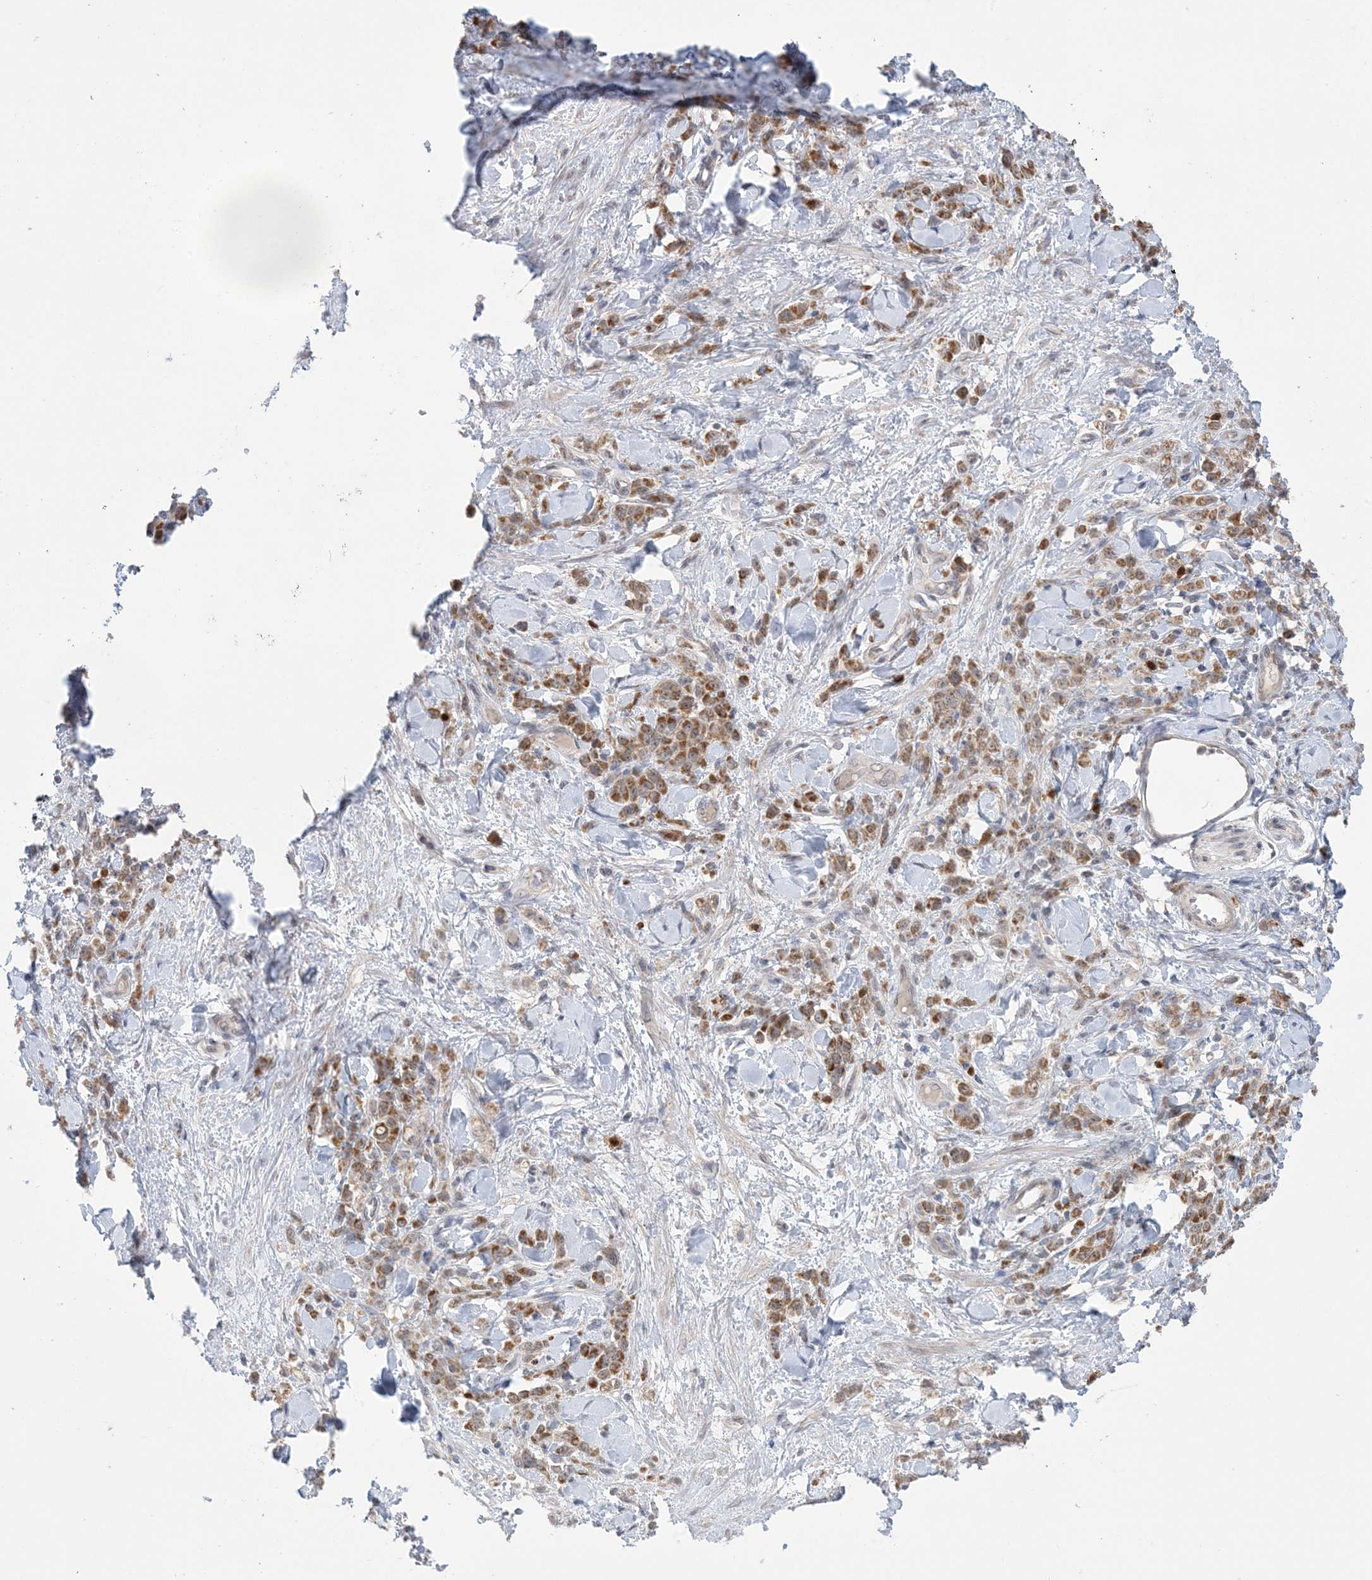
{"staining": {"intensity": "moderate", "quantity": ">75%", "location": "cytoplasmic/membranous"}, "tissue": "stomach cancer", "cell_type": "Tumor cells", "image_type": "cancer", "snomed": [{"axis": "morphology", "description": "Normal tissue, NOS"}, {"axis": "morphology", "description": "Adenocarcinoma, NOS"}, {"axis": "topography", "description": "Stomach"}], "caption": "Protein expression analysis of stomach cancer displays moderate cytoplasmic/membranous positivity in approximately >75% of tumor cells.", "gene": "TRMT10C", "patient": {"sex": "male", "age": 82}}